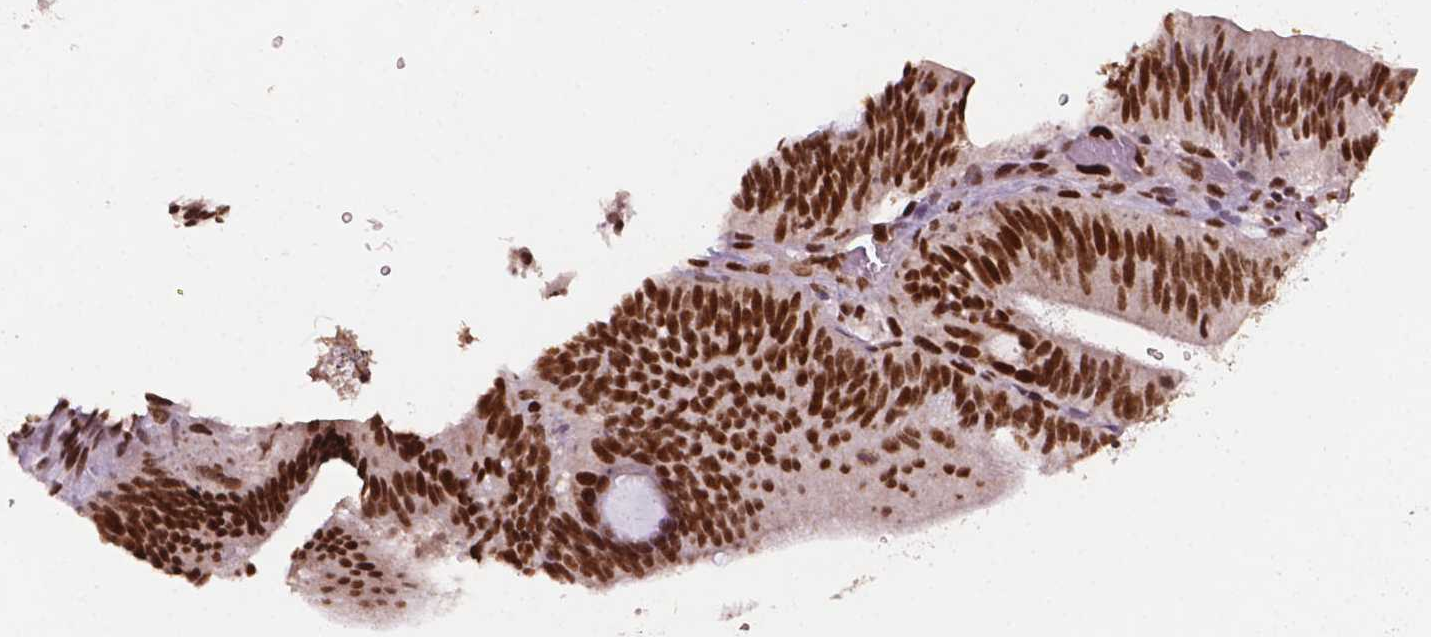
{"staining": {"intensity": "strong", "quantity": "25%-75%", "location": "nuclear"}, "tissue": "colorectal cancer", "cell_type": "Tumor cells", "image_type": "cancer", "snomed": [{"axis": "morphology", "description": "Adenocarcinoma, NOS"}, {"axis": "topography", "description": "Colon"}], "caption": "The photomicrograph exhibits immunohistochemical staining of colorectal cancer (adenocarcinoma). There is strong nuclear positivity is present in about 25%-75% of tumor cells.", "gene": "MLH1", "patient": {"sex": "female", "age": 43}}